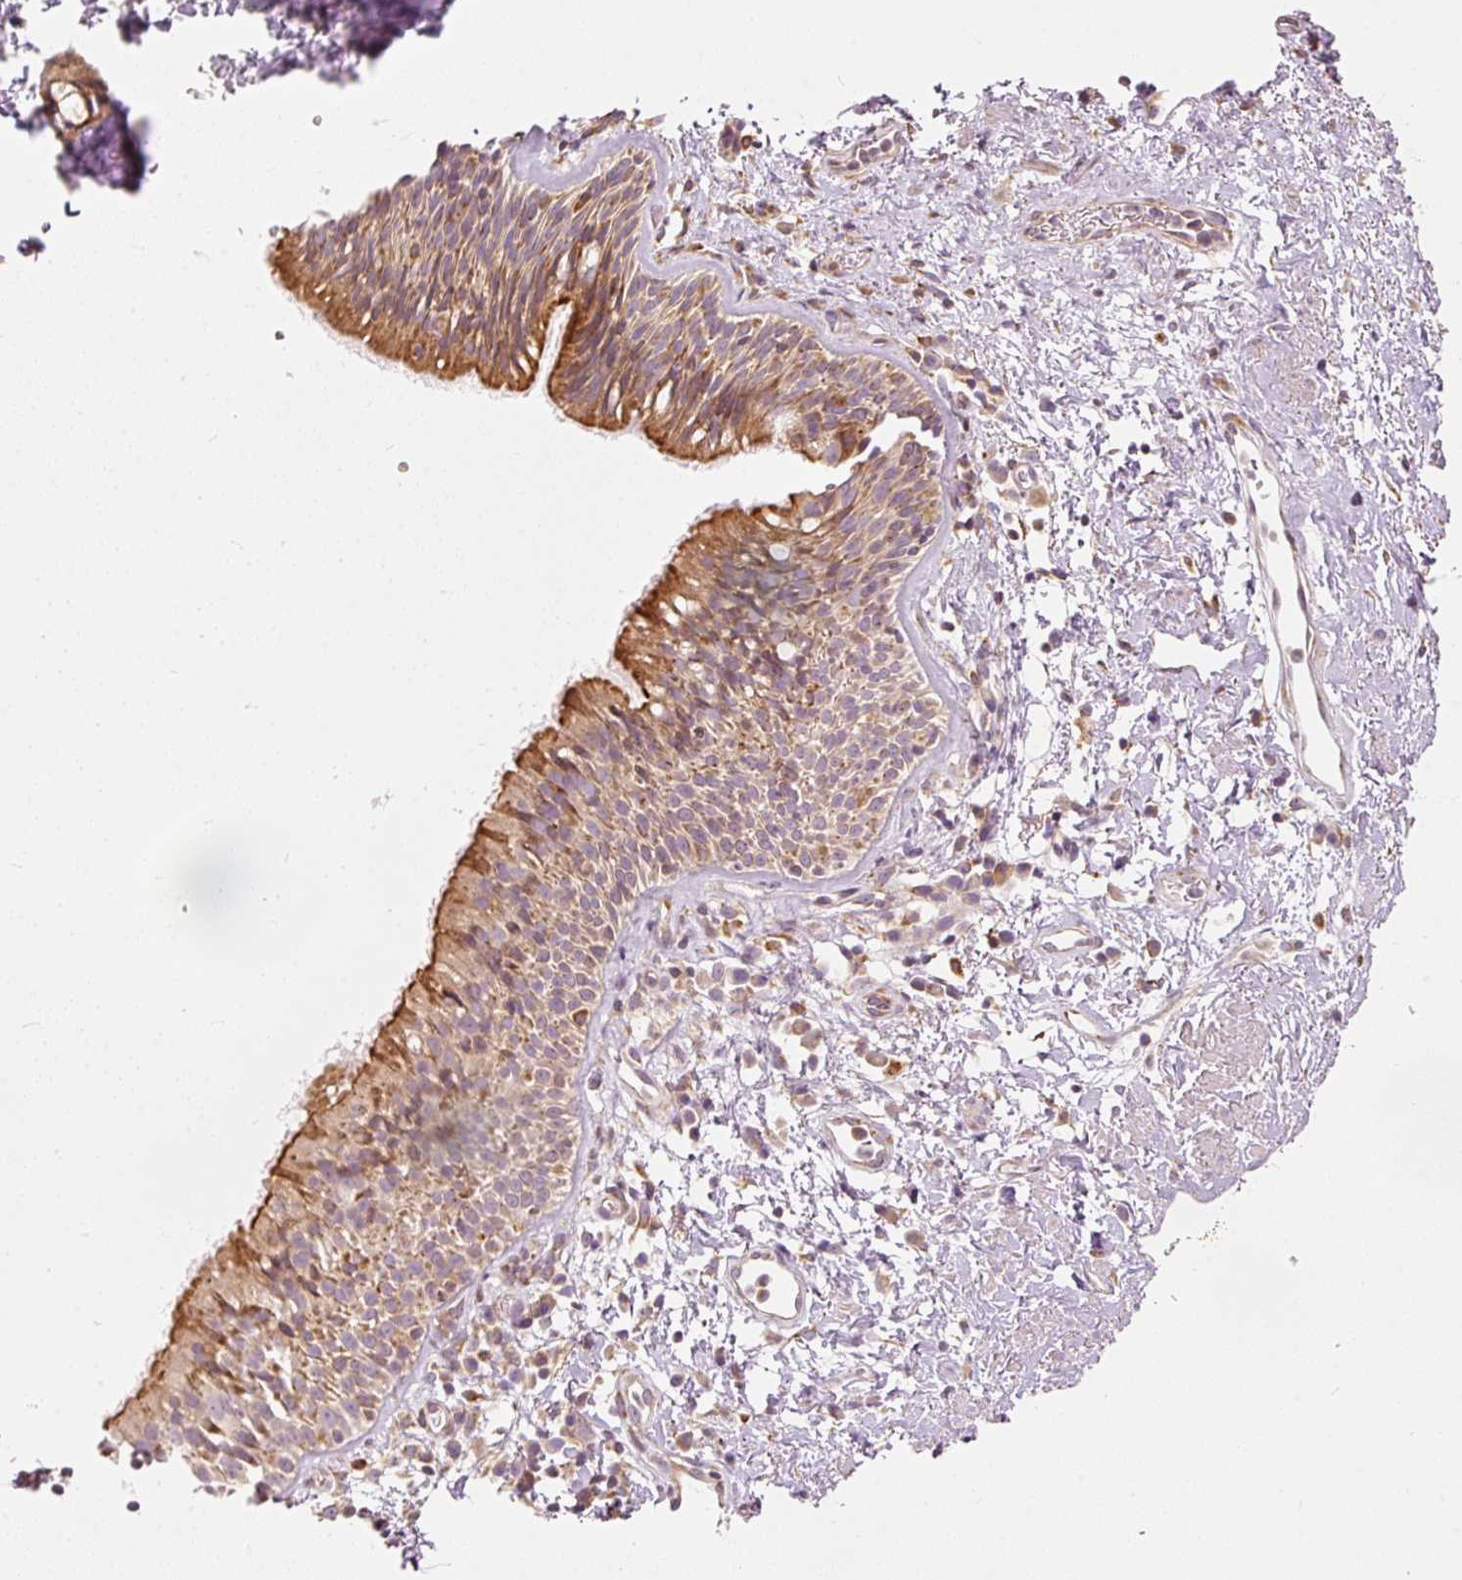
{"staining": {"intensity": "moderate", "quantity": ">75%", "location": "cytoplasmic/membranous"}, "tissue": "nasopharynx", "cell_type": "Respiratory epithelial cells", "image_type": "normal", "snomed": [{"axis": "morphology", "description": "Normal tissue, NOS"}, {"axis": "topography", "description": "Cartilage tissue"}, {"axis": "topography", "description": "Nasopharynx"}, {"axis": "topography", "description": "Thyroid gland"}], "caption": "Benign nasopharynx was stained to show a protein in brown. There is medium levels of moderate cytoplasmic/membranous staining in approximately >75% of respiratory epithelial cells.", "gene": "SNAPC5", "patient": {"sex": "male", "age": 63}}